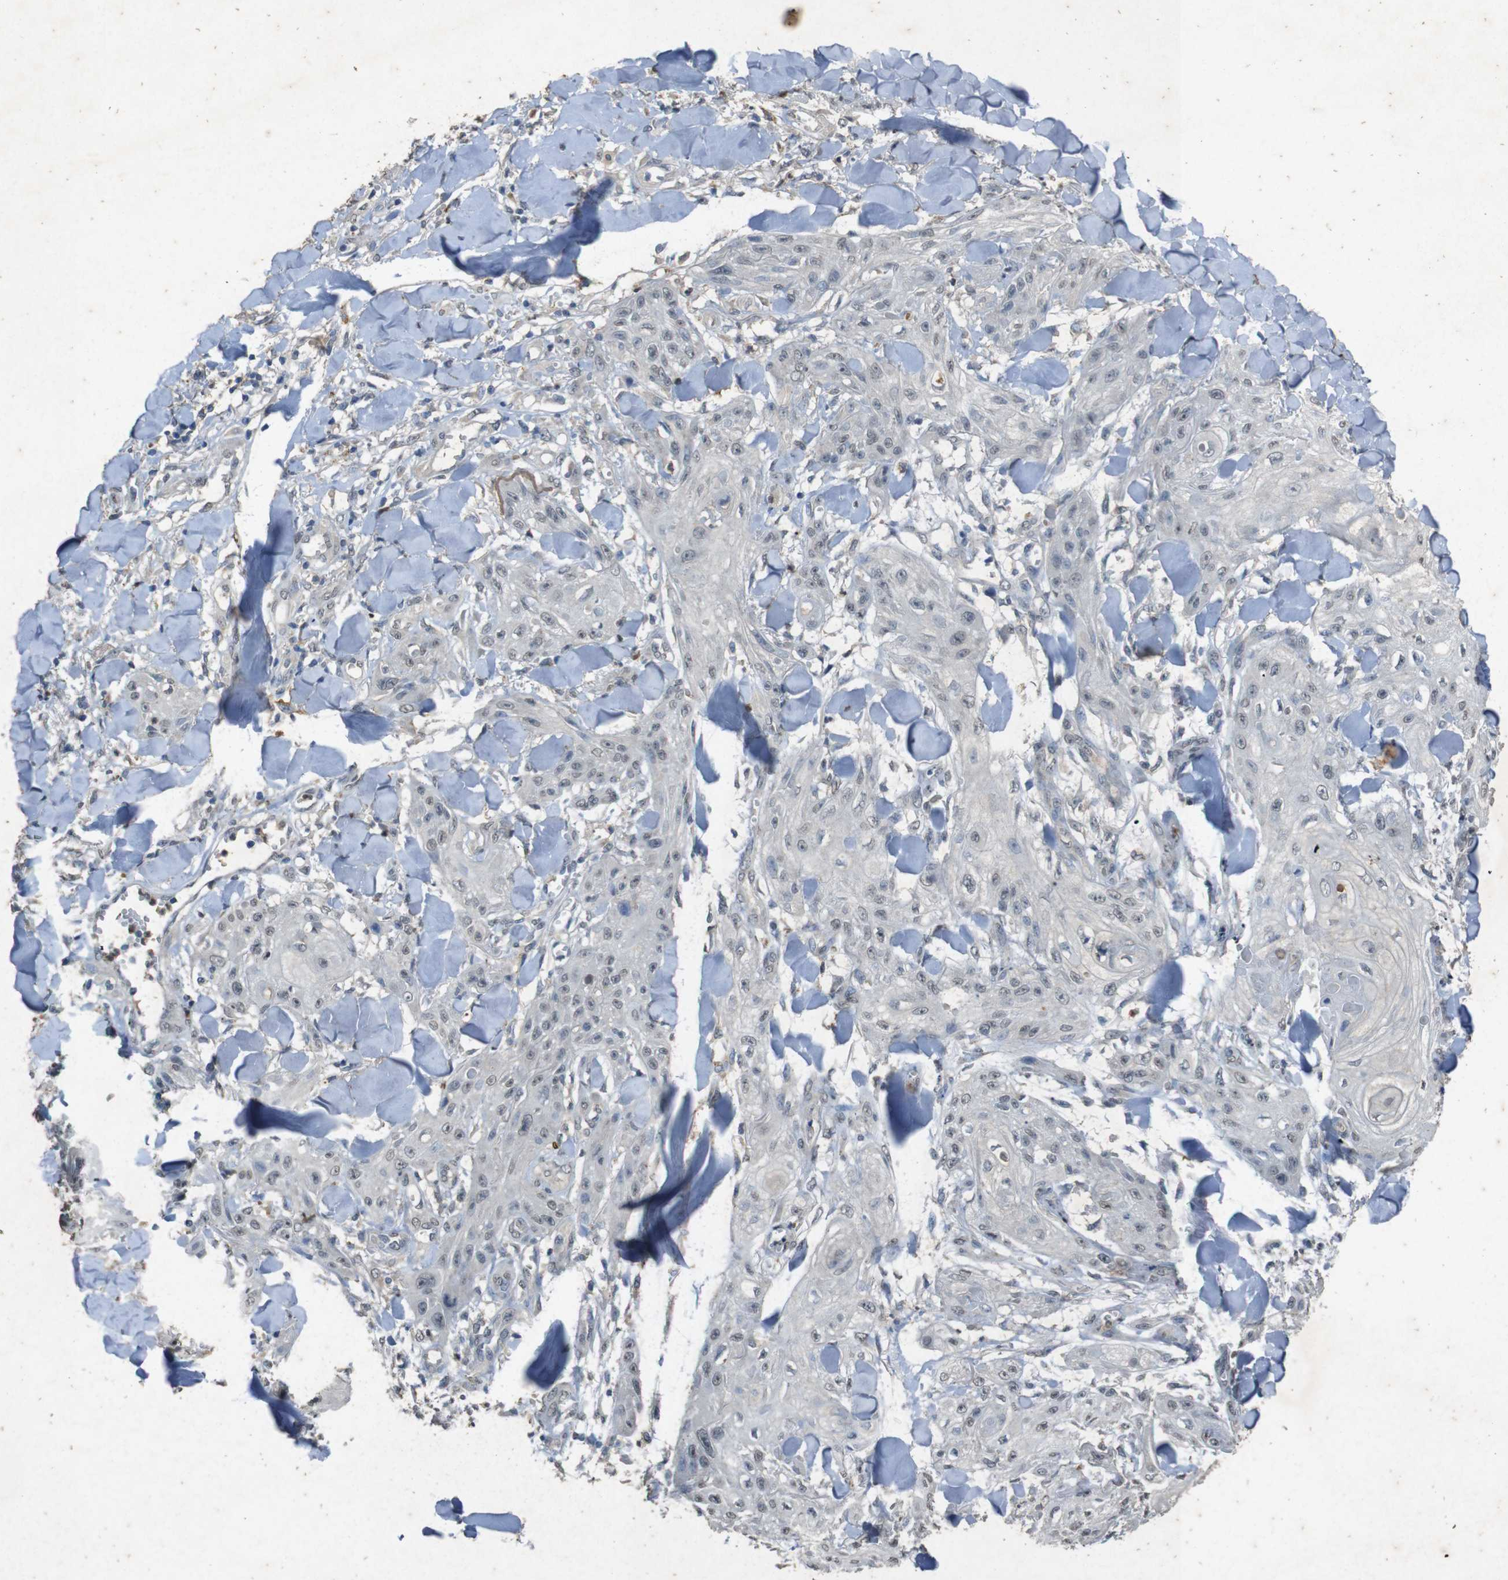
{"staining": {"intensity": "negative", "quantity": "none", "location": "none"}, "tissue": "skin cancer", "cell_type": "Tumor cells", "image_type": "cancer", "snomed": [{"axis": "morphology", "description": "Squamous cell carcinoma, NOS"}, {"axis": "topography", "description": "Skin"}], "caption": "The micrograph displays no staining of tumor cells in squamous cell carcinoma (skin).", "gene": "STBD1", "patient": {"sex": "male", "age": 74}}